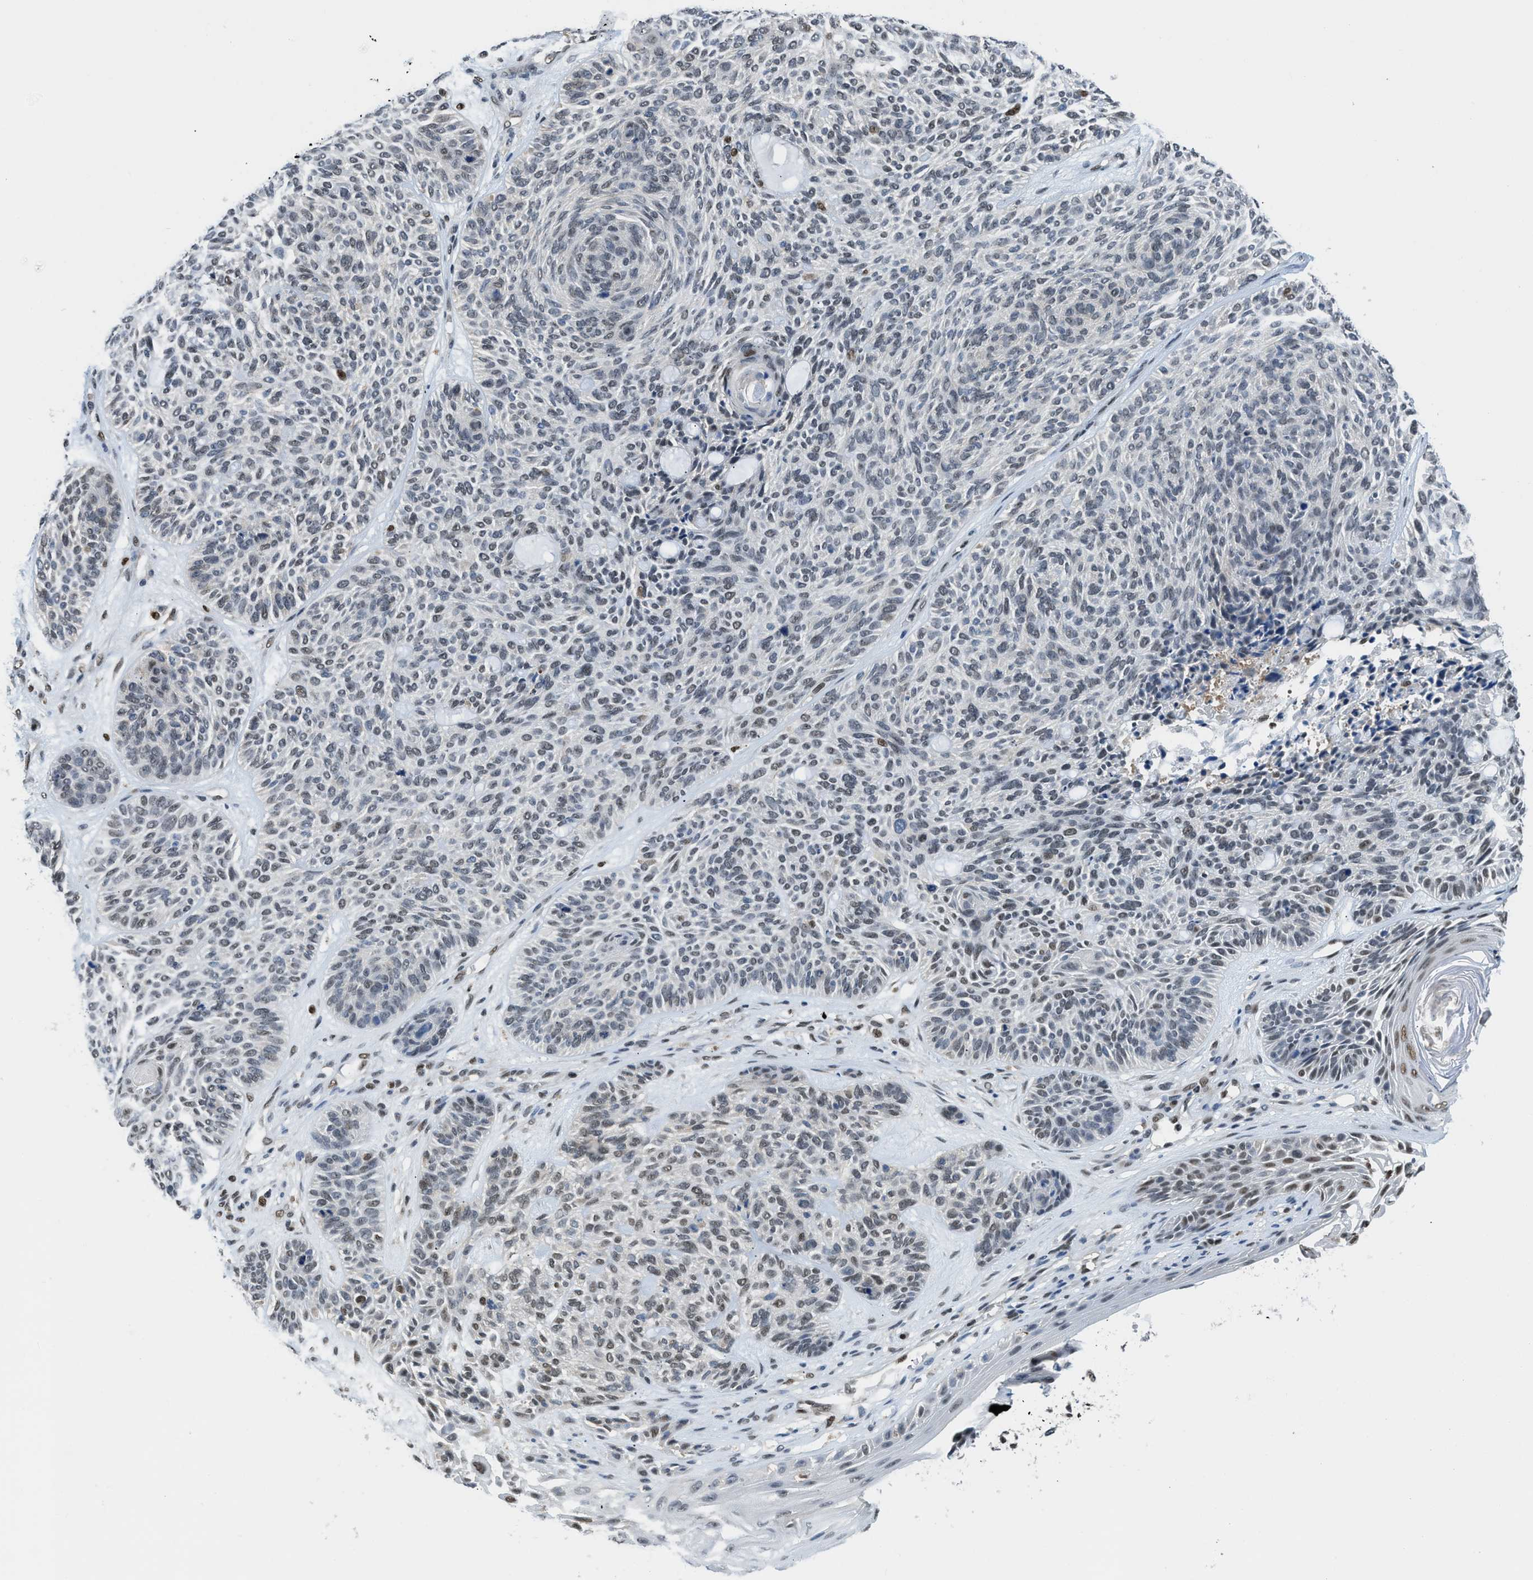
{"staining": {"intensity": "moderate", "quantity": "<25%", "location": "nuclear"}, "tissue": "skin cancer", "cell_type": "Tumor cells", "image_type": "cancer", "snomed": [{"axis": "morphology", "description": "Basal cell carcinoma"}, {"axis": "topography", "description": "Skin"}], "caption": "DAB (3,3'-diaminobenzidine) immunohistochemical staining of skin cancer (basal cell carcinoma) exhibits moderate nuclear protein staining in approximately <25% of tumor cells. (IHC, brightfield microscopy, high magnification).", "gene": "ALX1", "patient": {"sex": "male", "age": 55}}